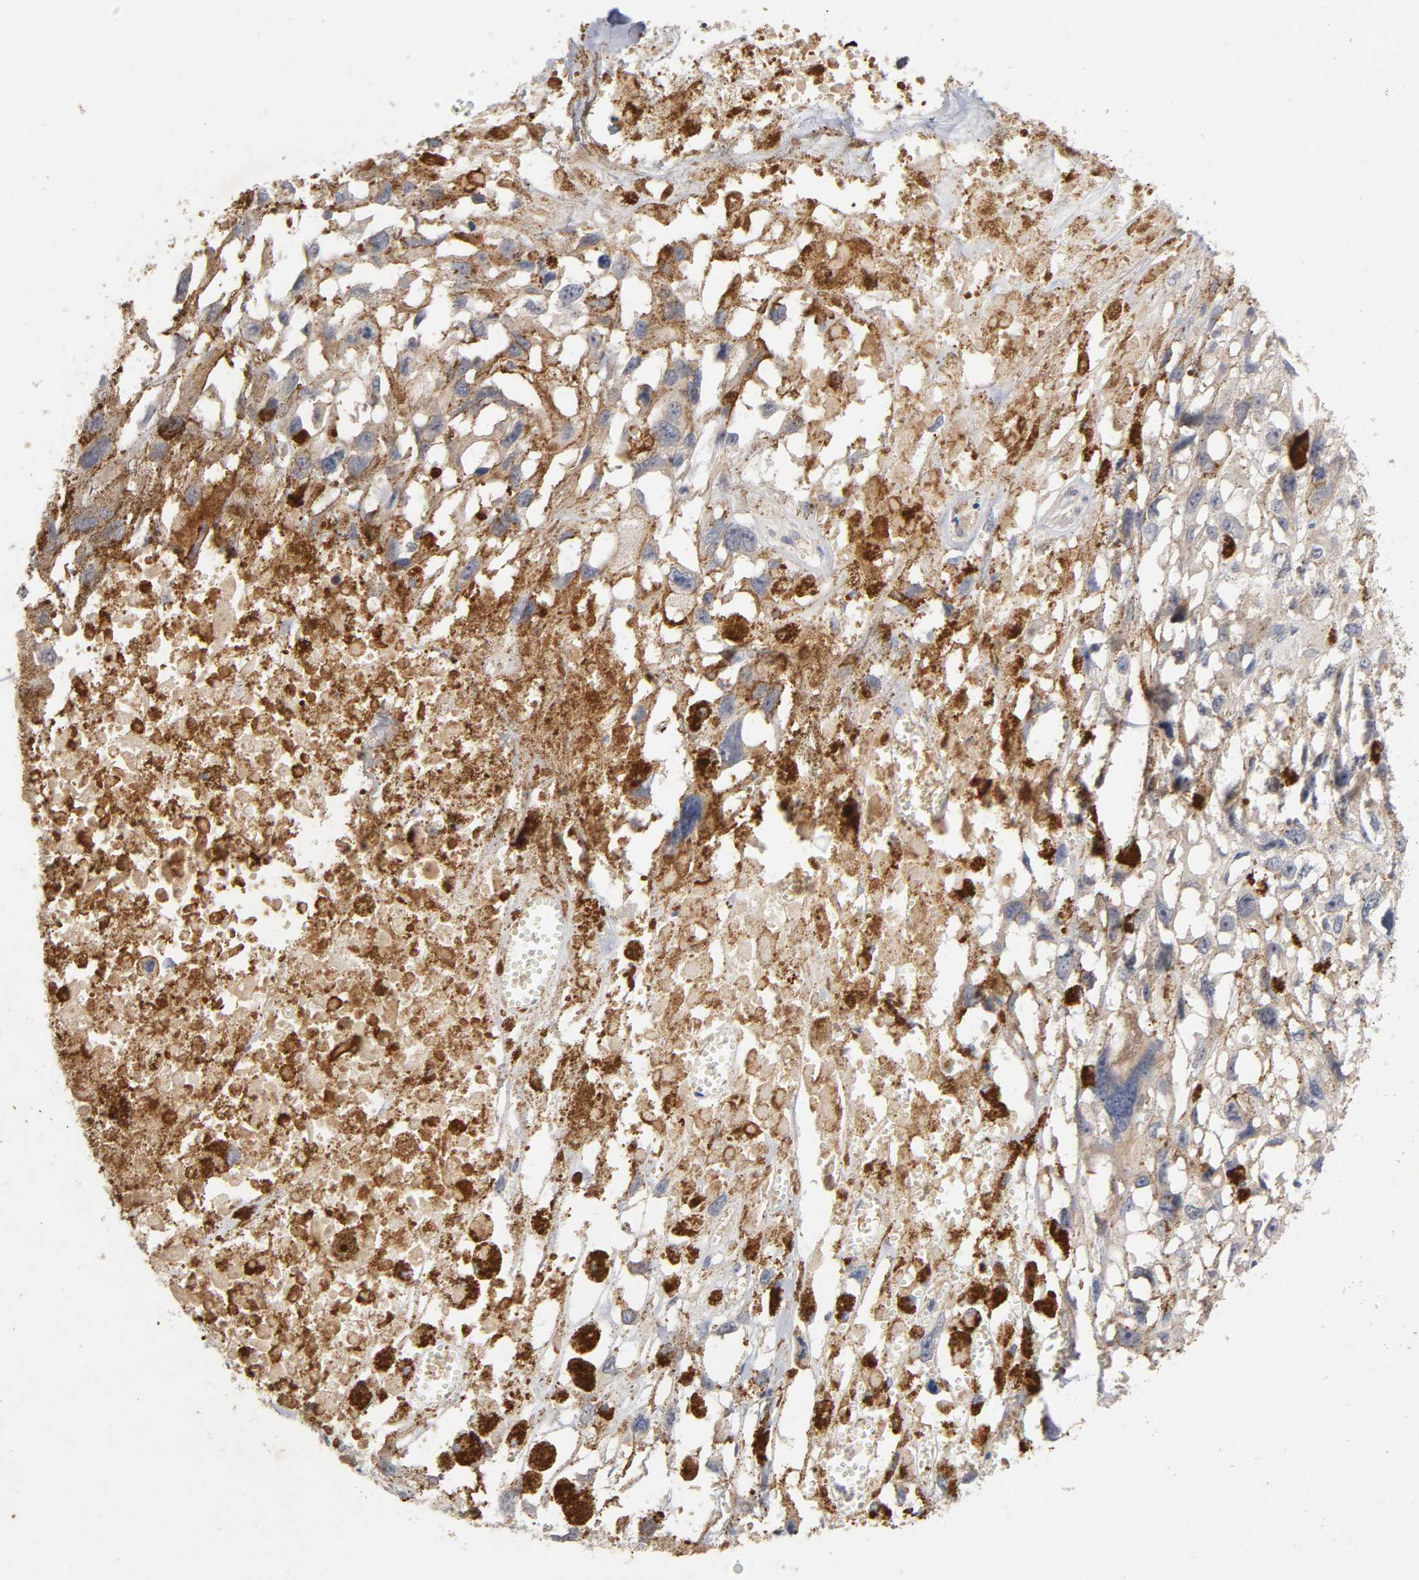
{"staining": {"intensity": "moderate", "quantity": ">75%", "location": "cytoplasmic/membranous"}, "tissue": "melanoma", "cell_type": "Tumor cells", "image_type": "cancer", "snomed": [{"axis": "morphology", "description": "Malignant melanoma, Metastatic site"}, {"axis": "topography", "description": "Lymph node"}], "caption": "DAB (3,3'-diaminobenzidine) immunohistochemical staining of melanoma reveals moderate cytoplasmic/membranous protein staining in approximately >75% of tumor cells.", "gene": "PDZD11", "patient": {"sex": "male", "age": 59}}